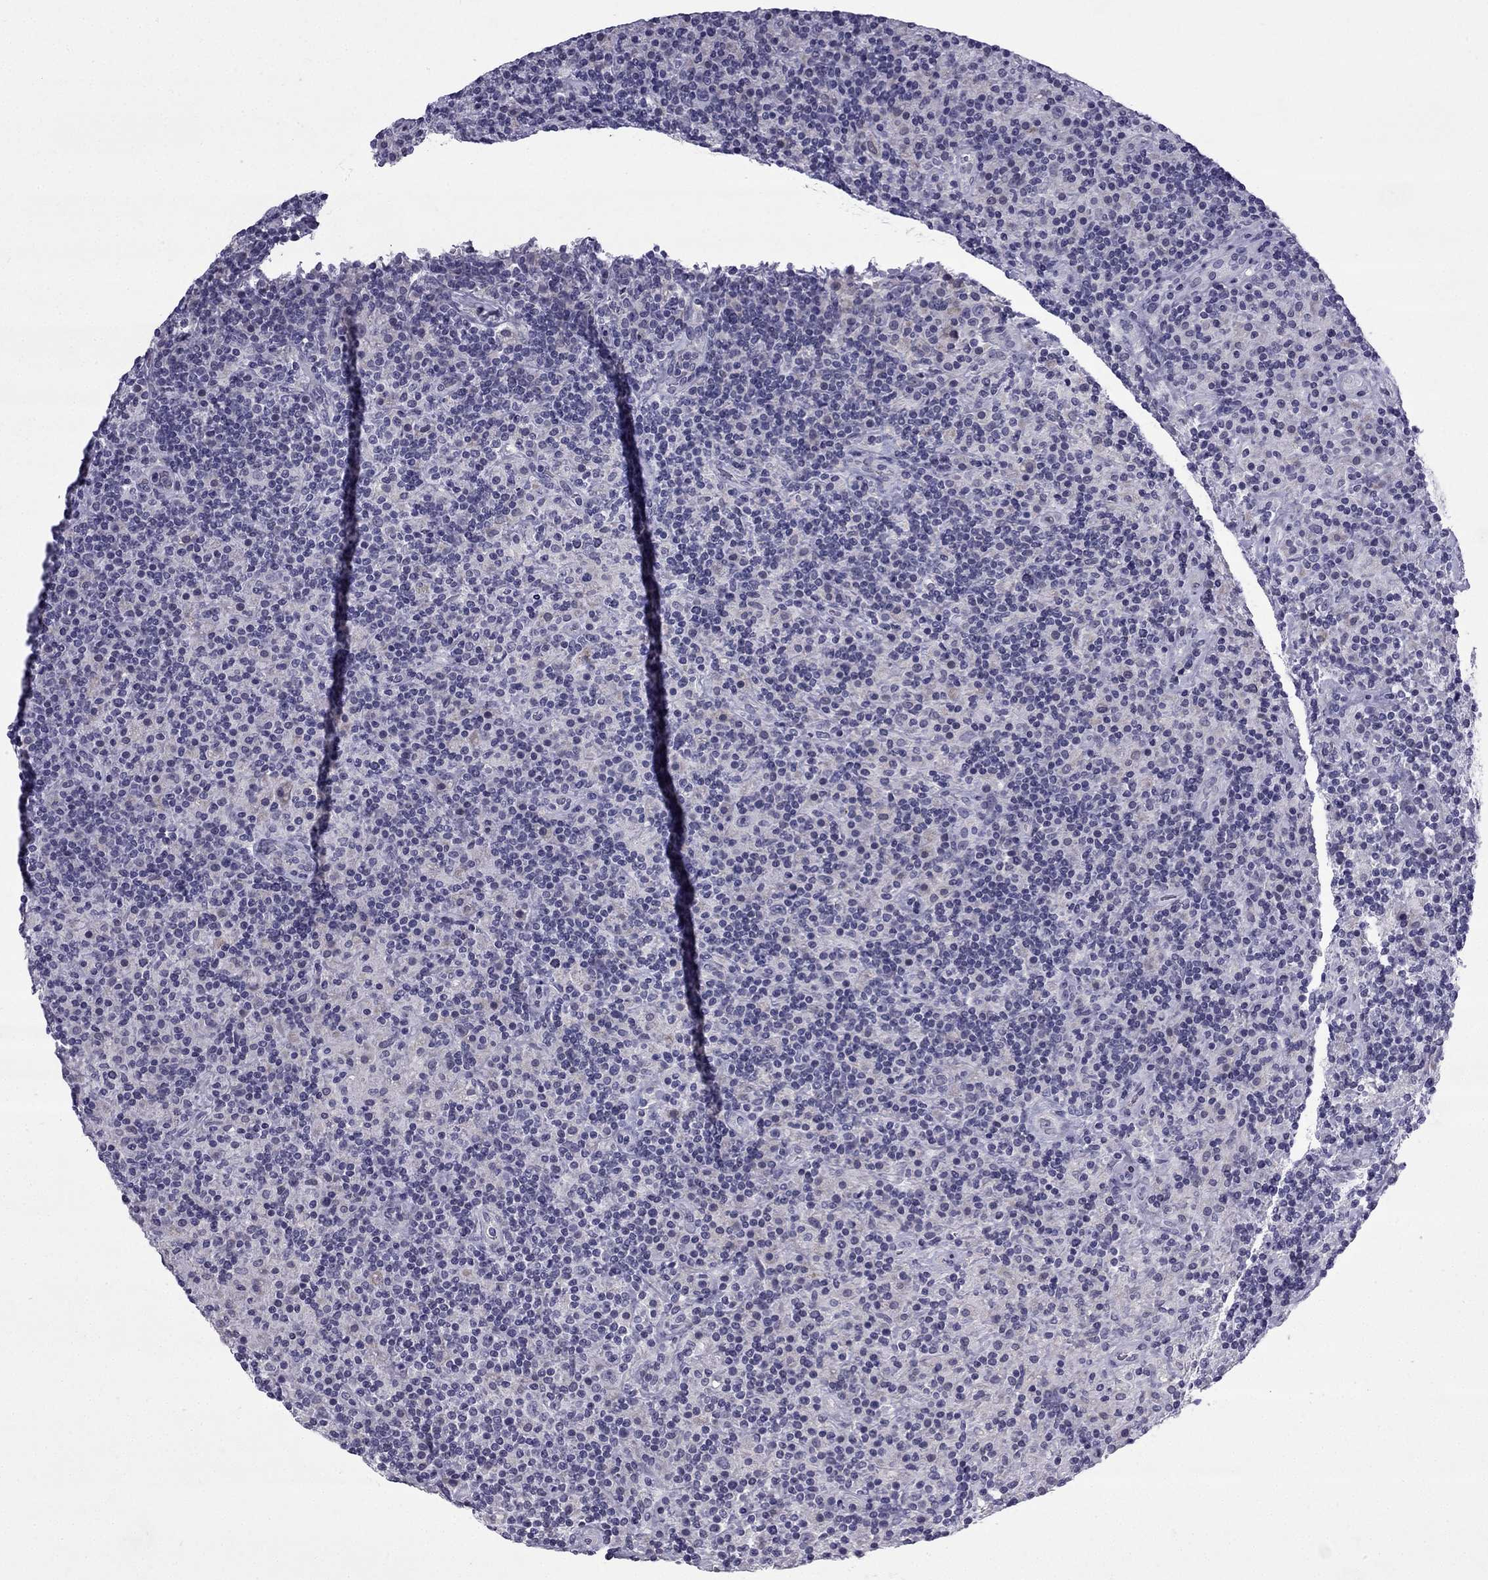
{"staining": {"intensity": "negative", "quantity": "none", "location": "none"}, "tissue": "lymphoma", "cell_type": "Tumor cells", "image_type": "cancer", "snomed": [{"axis": "morphology", "description": "Hodgkin's disease, NOS"}, {"axis": "topography", "description": "Lymph node"}], "caption": "Immunohistochemistry (IHC) of human Hodgkin's disease exhibits no positivity in tumor cells. The staining was performed using DAB to visualize the protein expression in brown, while the nuclei were stained in blue with hematoxylin (Magnification: 20x).", "gene": "CFAP53", "patient": {"sex": "male", "age": 70}}